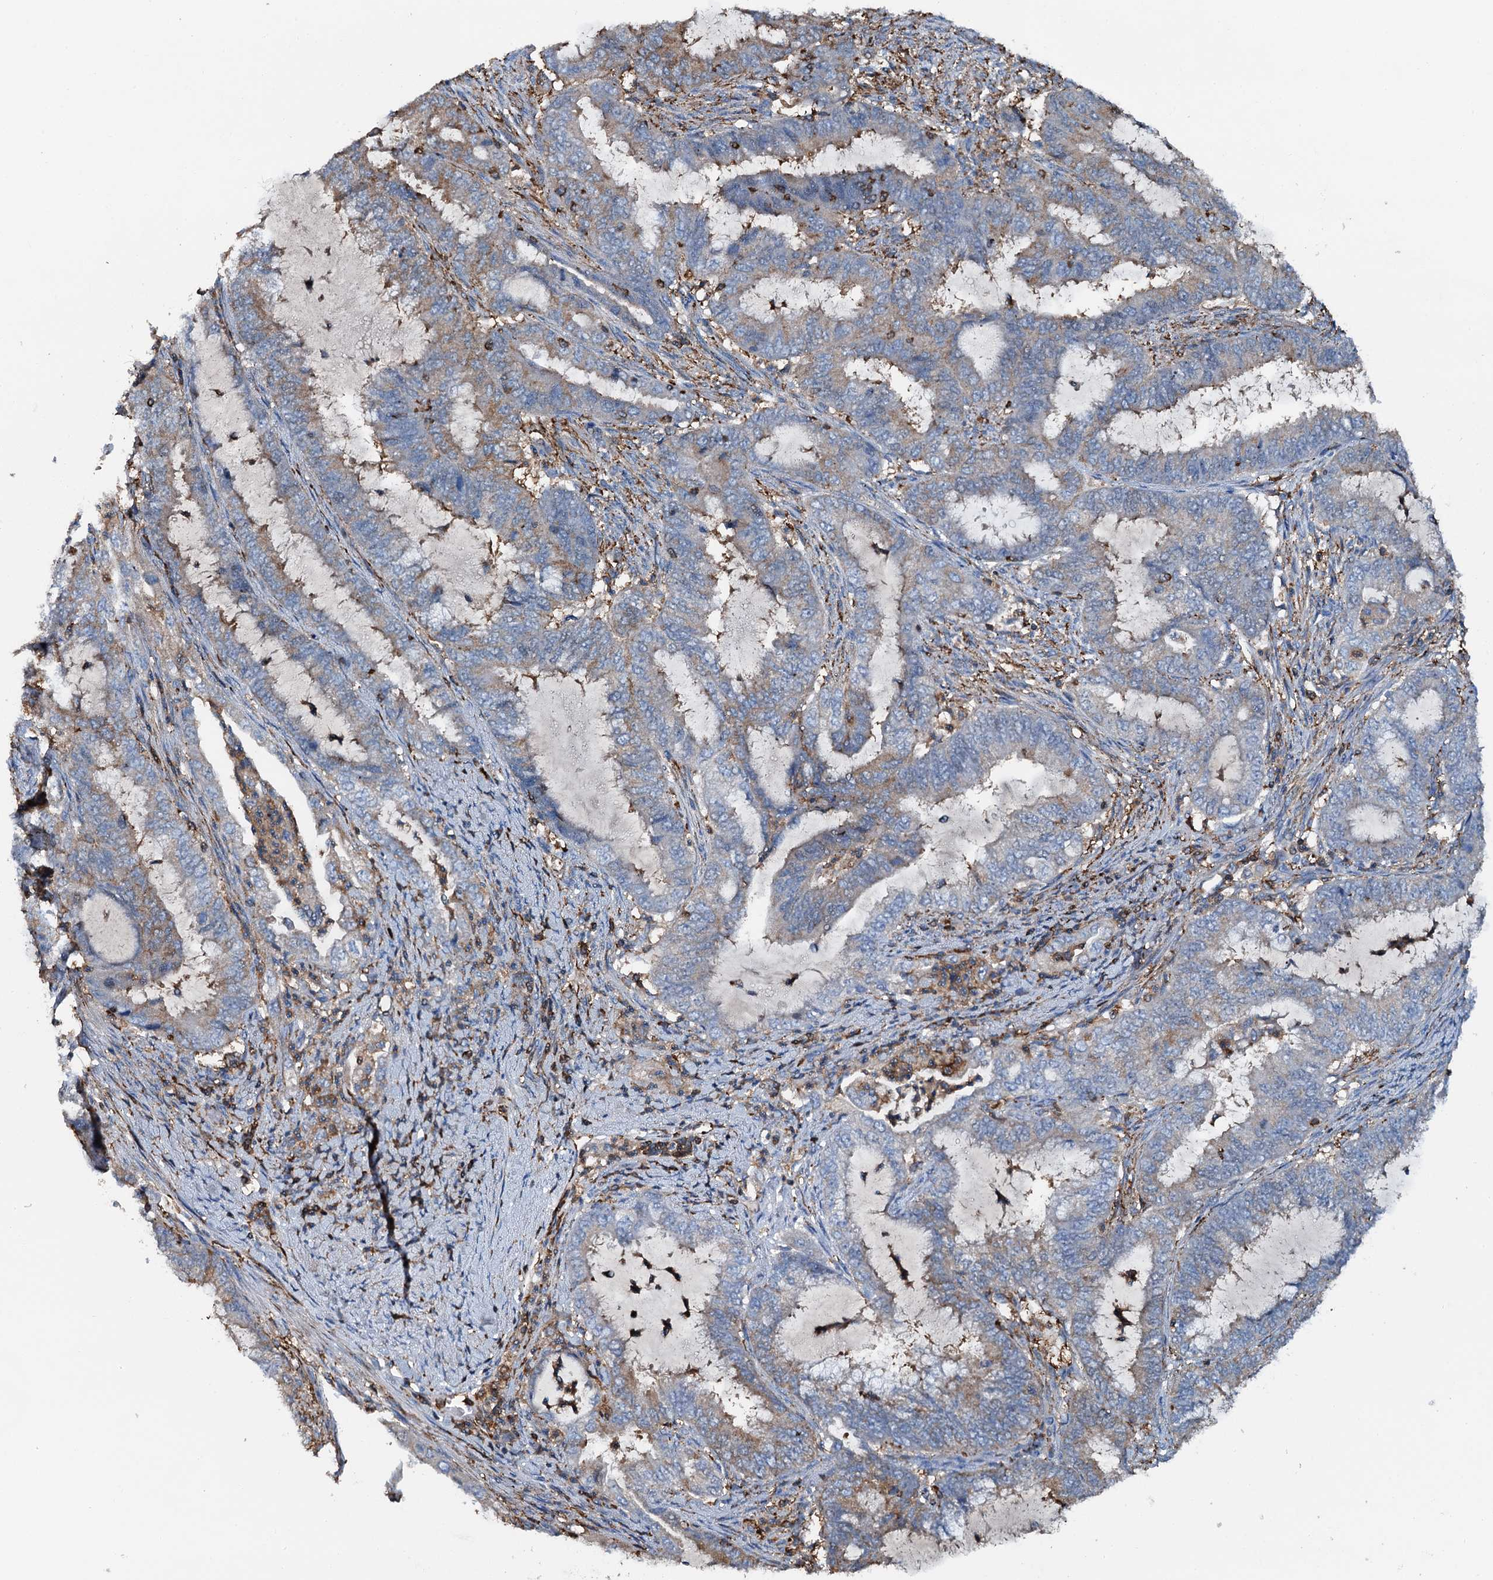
{"staining": {"intensity": "weak", "quantity": "25%-75%", "location": "cytoplasmic/membranous"}, "tissue": "endometrial cancer", "cell_type": "Tumor cells", "image_type": "cancer", "snomed": [{"axis": "morphology", "description": "Adenocarcinoma, NOS"}, {"axis": "topography", "description": "Endometrium"}], "caption": "Protein analysis of endometrial cancer (adenocarcinoma) tissue displays weak cytoplasmic/membranous staining in about 25%-75% of tumor cells. (Stains: DAB in brown, nuclei in blue, Microscopy: brightfield microscopy at high magnification).", "gene": "MS4A4E", "patient": {"sex": "female", "age": 51}}